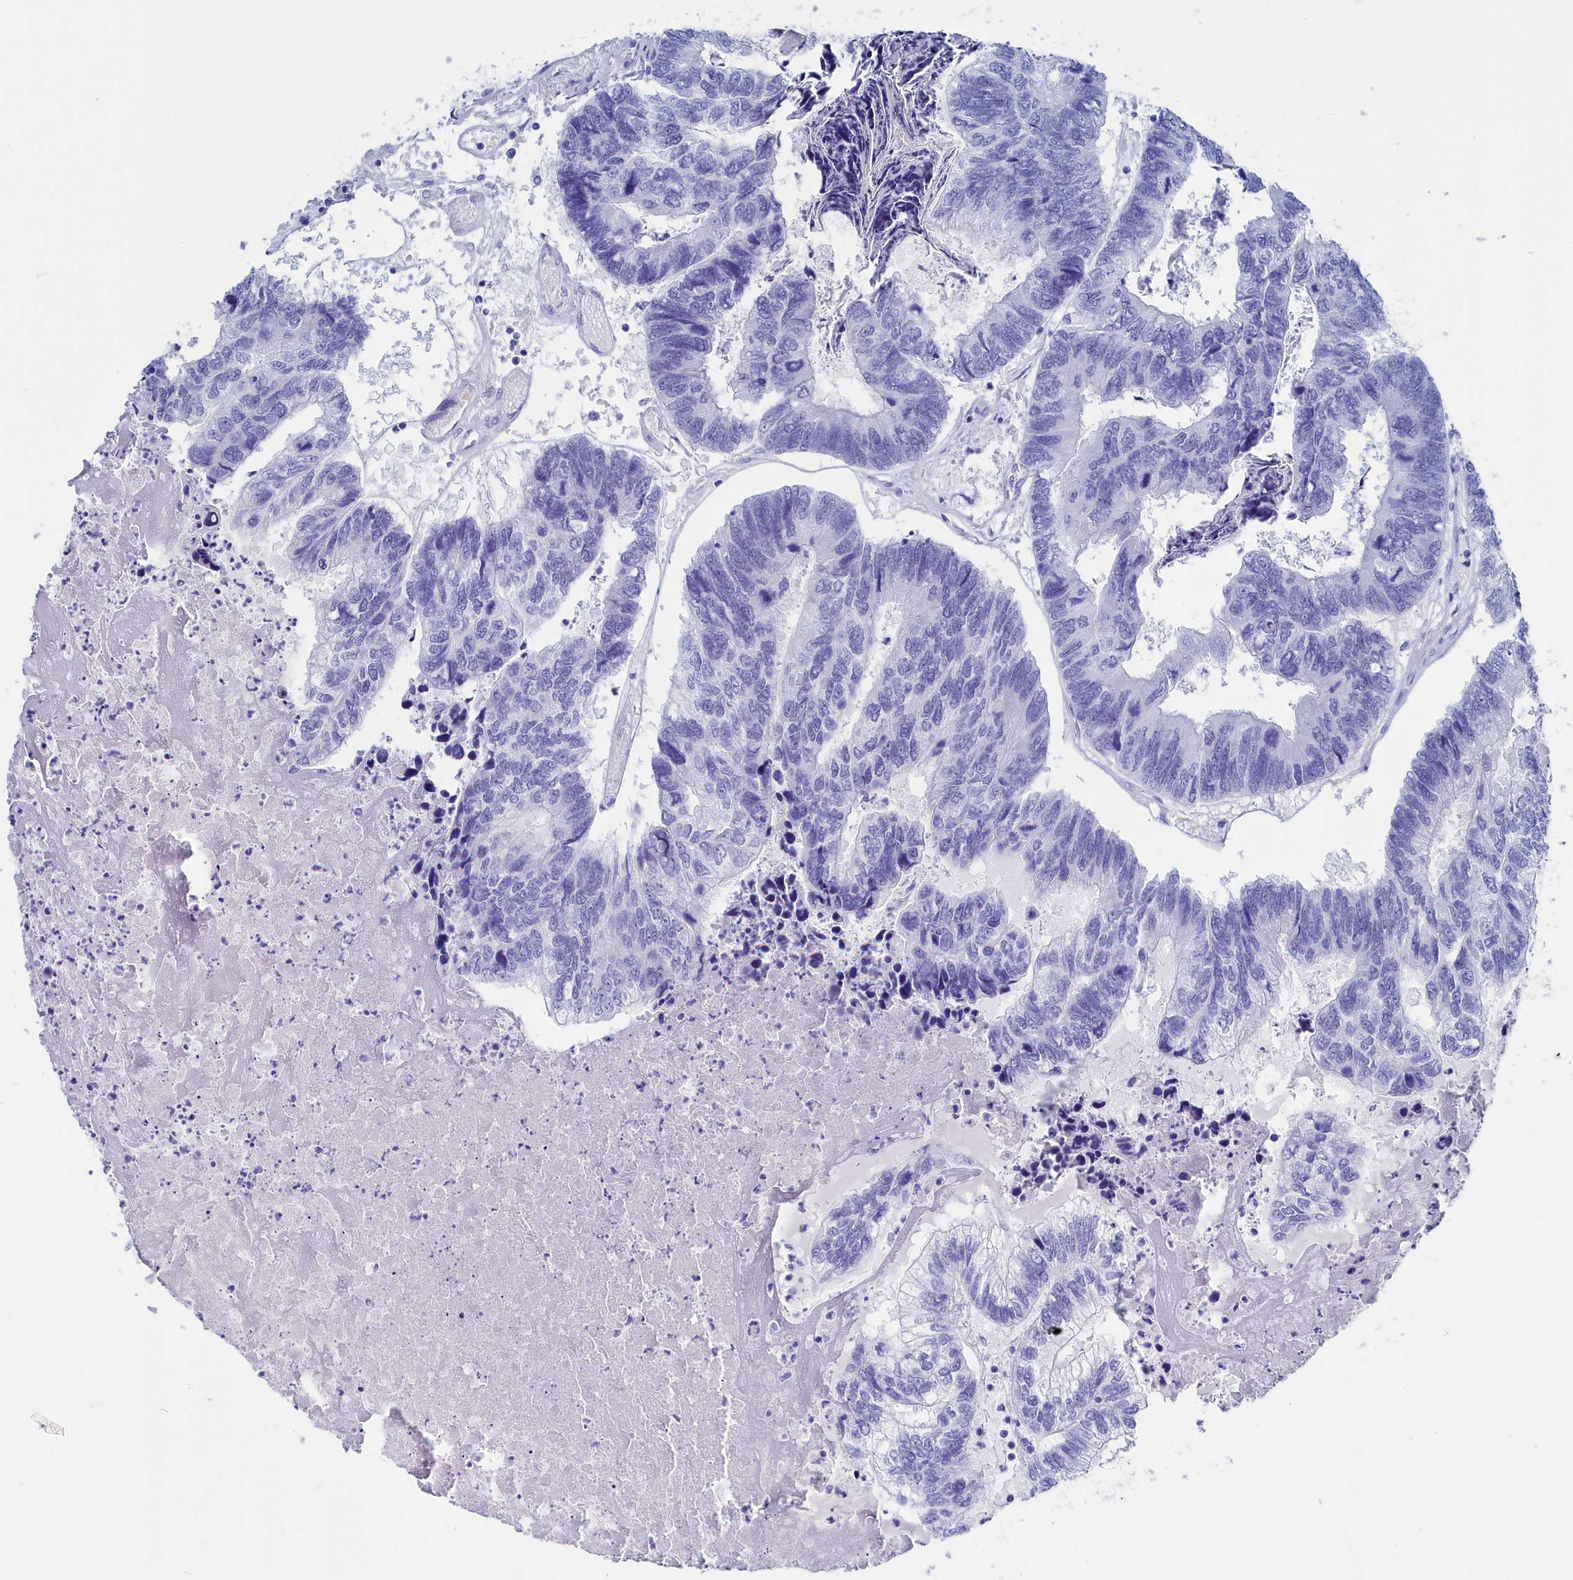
{"staining": {"intensity": "negative", "quantity": "none", "location": "none"}, "tissue": "colorectal cancer", "cell_type": "Tumor cells", "image_type": "cancer", "snomed": [{"axis": "morphology", "description": "Adenocarcinoma, NOS"}, {"axis": "topography", "description": "Colon"}], "caption": "DAB immunohistochemical staining of colorectal cancer (adenocarcinoma) exhibits no significant positivity in tumor cells.", "gene": "ANKRD29", "patient": {"sex": "female", "age": 67}}